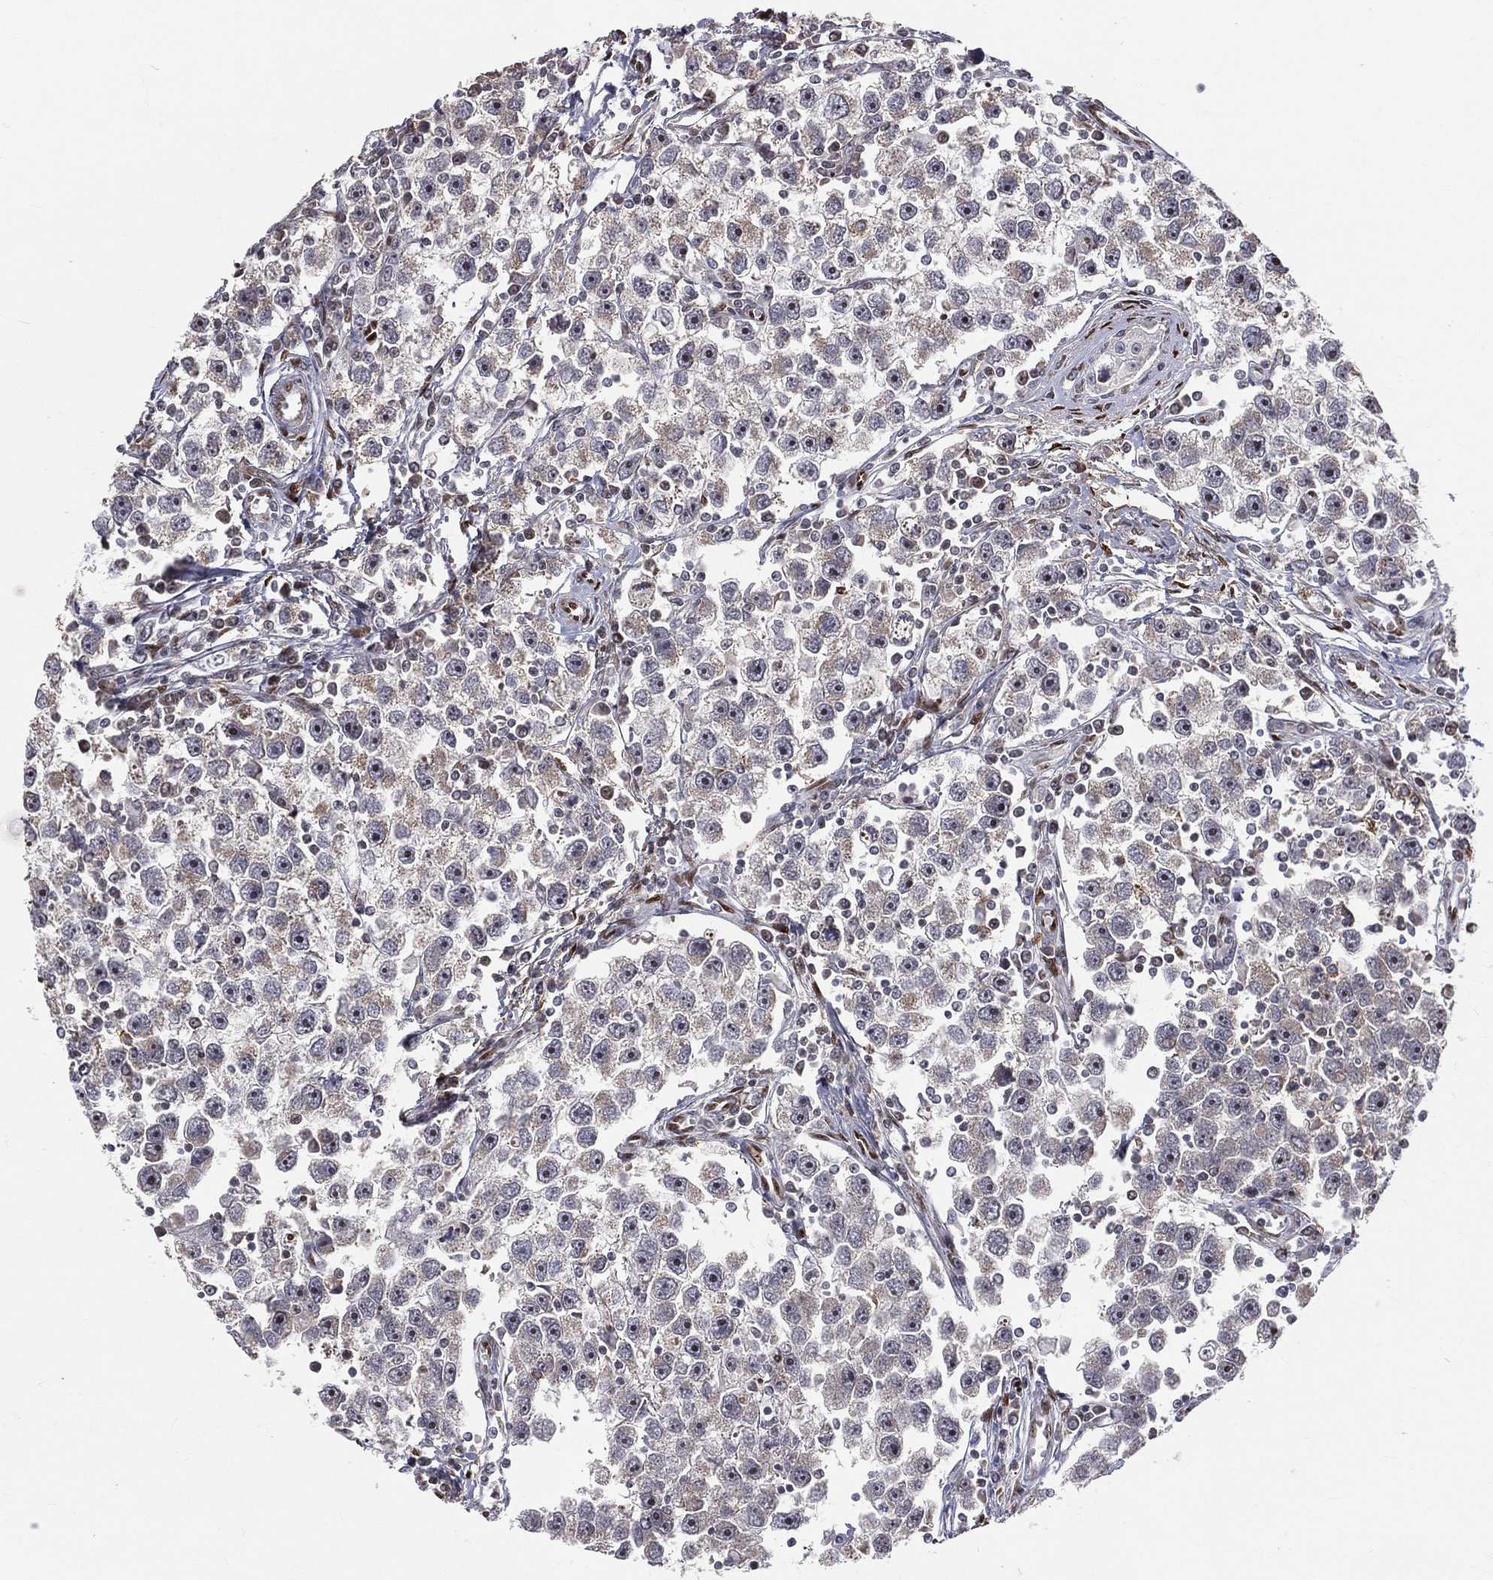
{"staining": {"intensity": "negative", "quantity": "none", "location": "none"}, "tissue": "testis cancer", "cell_type": "Tumor cells", "image_type": "cancer", "snomed": [{"axis": "morphology", "description": "Seminoma, NOS"}, {"axis": "topography", "description": "Testis"}], "caption": "Tumor cells show no significant staining in testis seminoma.", "gene": "ZEB1", "patient": {"sex": "male", "age": 30}}